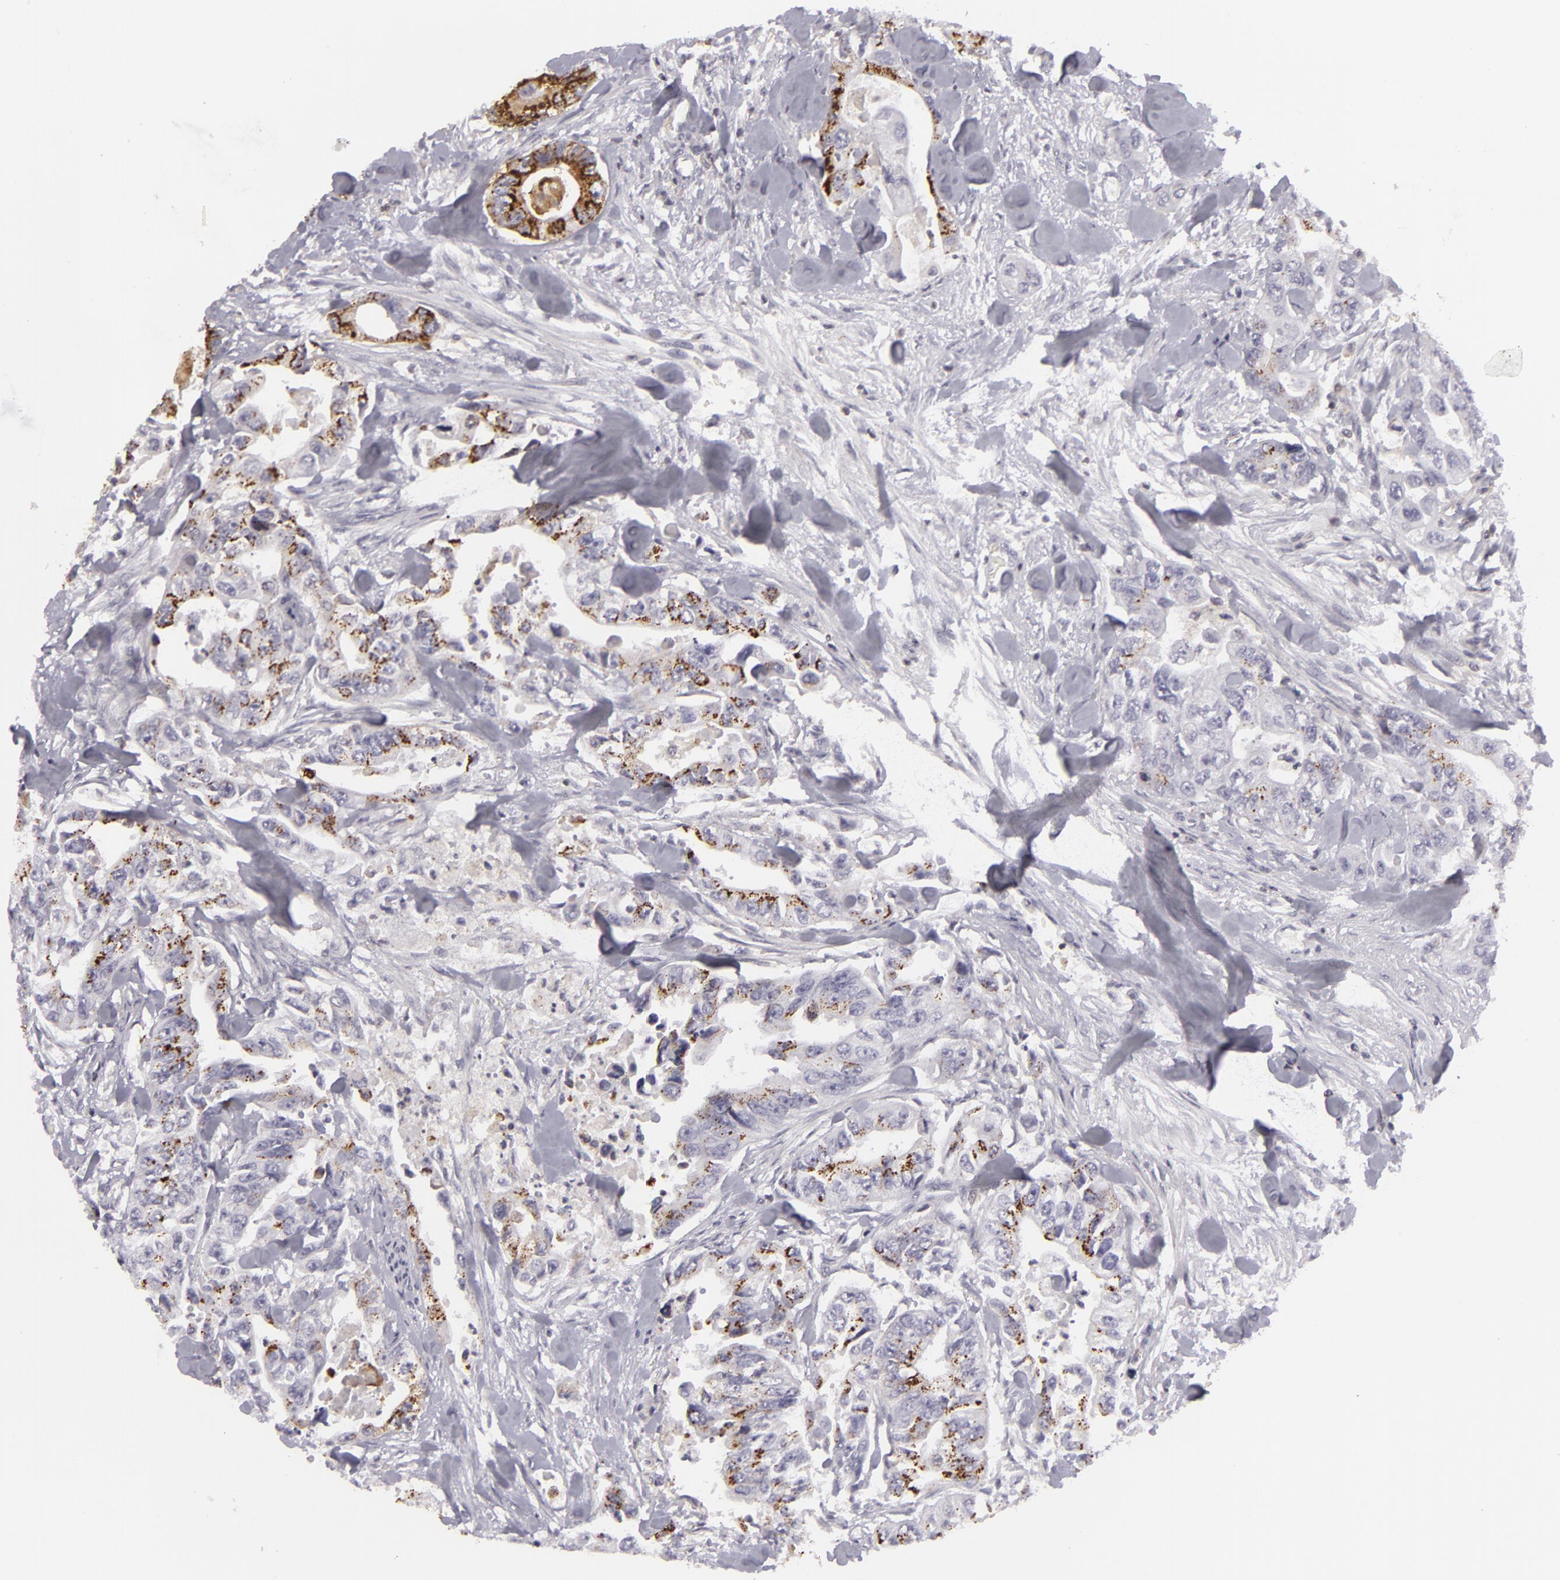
{"staining": {"intensity": "strong", "quantity": "25%-75%", "location": "cytoplasmic/membranous"}, "tissue": "colorectal cancer", "cell_type": "Tumor cells", "image_type": "cancer", "snomed": [{"axis": "morphology", "description": "Adenocarcinoma, NOS"}, {"axis": "topography", "description": "Colon"}], "caption": "IHC staining of colorectal cancer, which displays high levels of strong cytoplasmic/membranous positivity in approximately 25%-75% of tumor cells indicating strong cytoplasmic/membranous protein positivity. The staining was performed using DAB (brown) for protein detection and nuclei were counterstained in hematoxylin (blue).", "gene": "KCNAB2", "patient": {"sex": "female", "age": 11}}